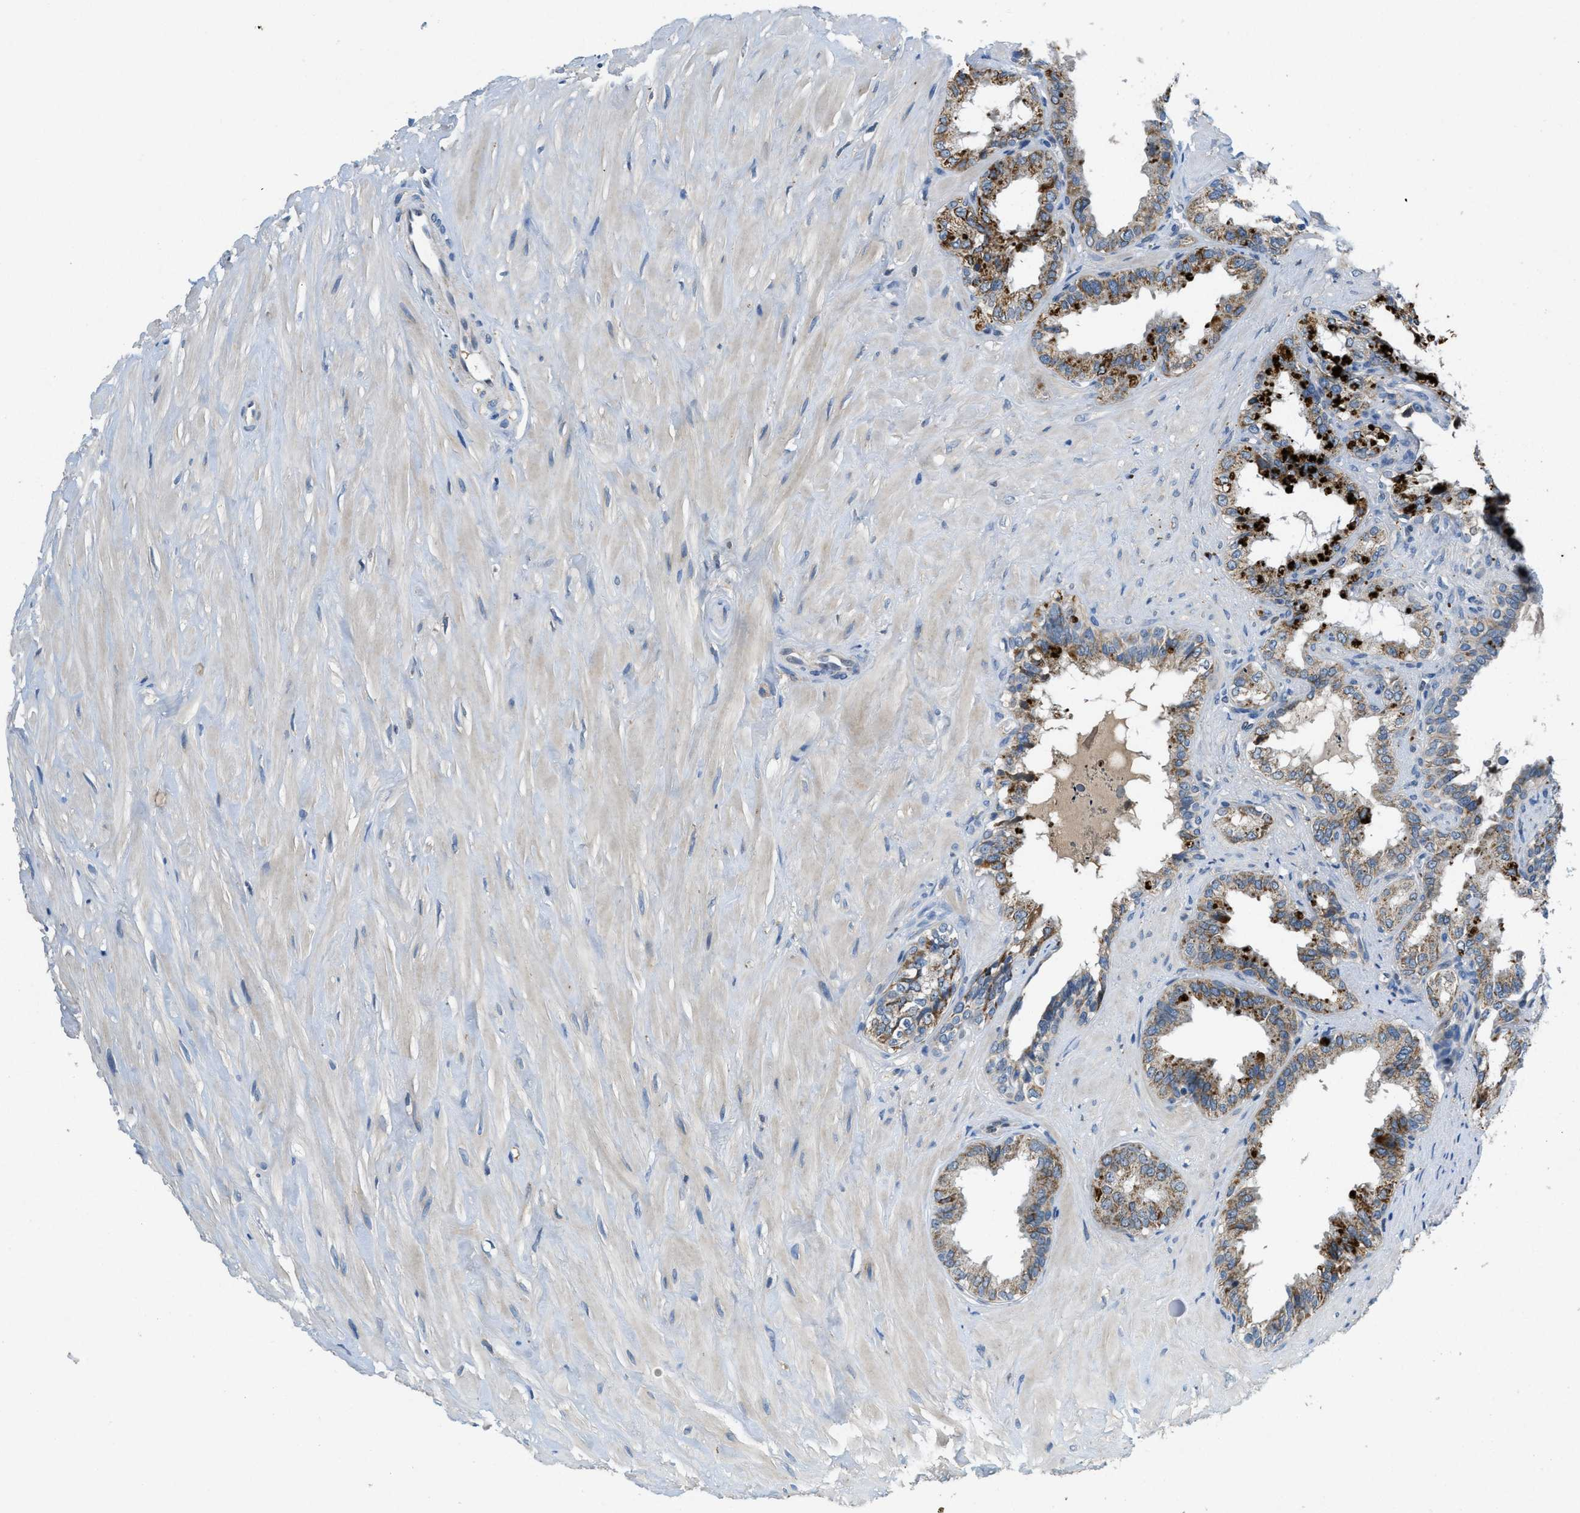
{"staining": {"intensity": "weak", "quantity": "25%-75%", "location": "cytoplasmic/membranous"}, "tissue": "seminal vesicle", "cell_type": "Glandular cells", "image_type": "normal", "snomed": [{"axis": "morphology", "description": "Normal tissue, NOS"}, {"axis": "topography", "description": "Seminal veicle"}], "caption": "Seminal vesicle stained with a brown dye shows weak cytoplasmic/membranous positive expression in approximately 25%-75% of glandular cells.", "gene": "PNKD", "patient": {"sex": "male", "age": 64}}